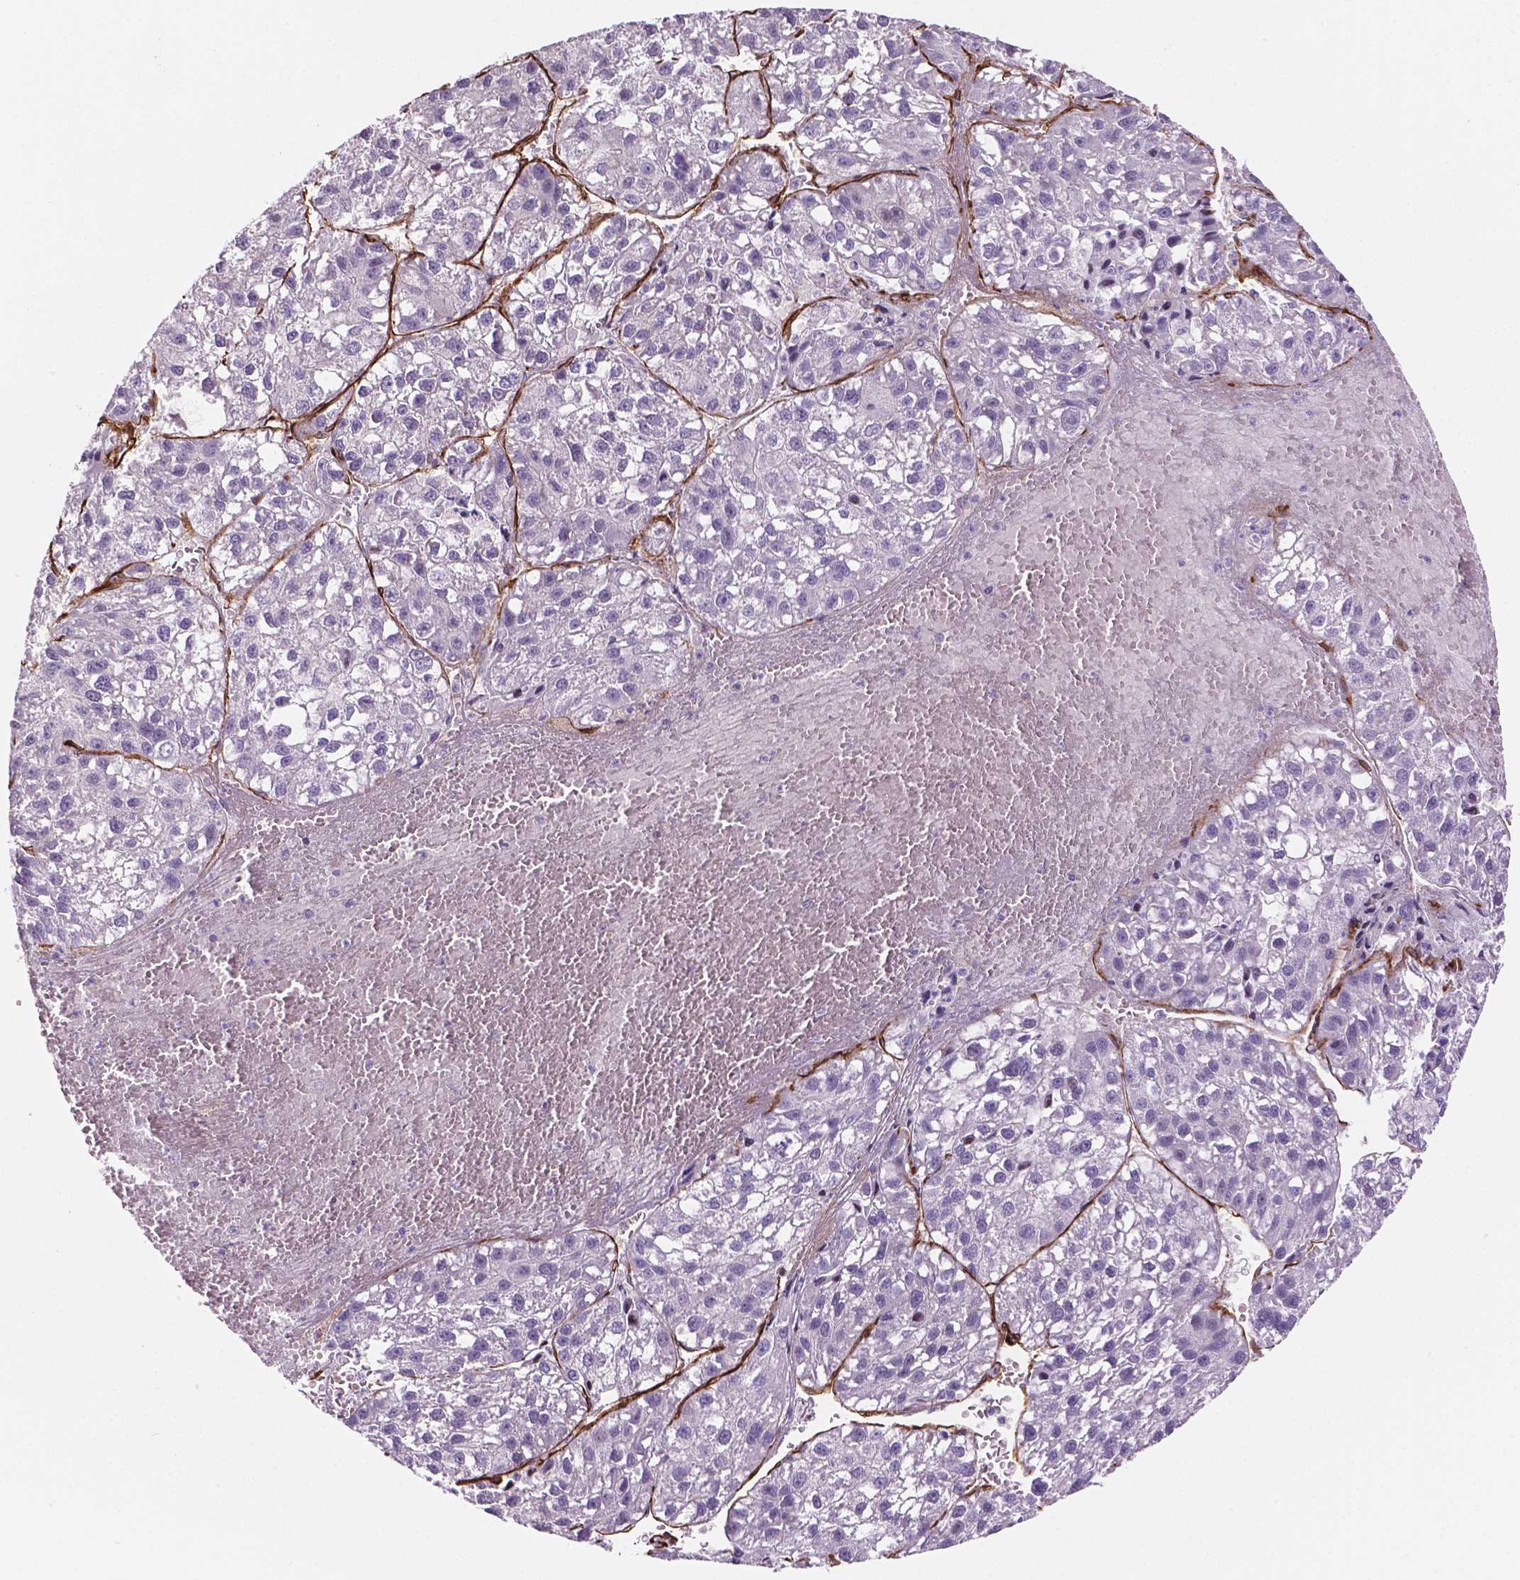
{"staining": {"intensity": "negative", "quantity": "none", "location": "none"}, "tissue": "liver cancer", "cell_type": "Tumor cells", "image_type": "cancer", "snomed": [{"axis": "morphology", "description": "Carcinoma, Hepatocellular, NOS"}, {"axis": "topography", "description": "Liver"}], "caption": "Micrograph shows no significant protein staining in tumor cells of hepatocellular carcinoma (liver).", "gene": "EGFL8", "patient": {"sex": "female", "age": 70}}